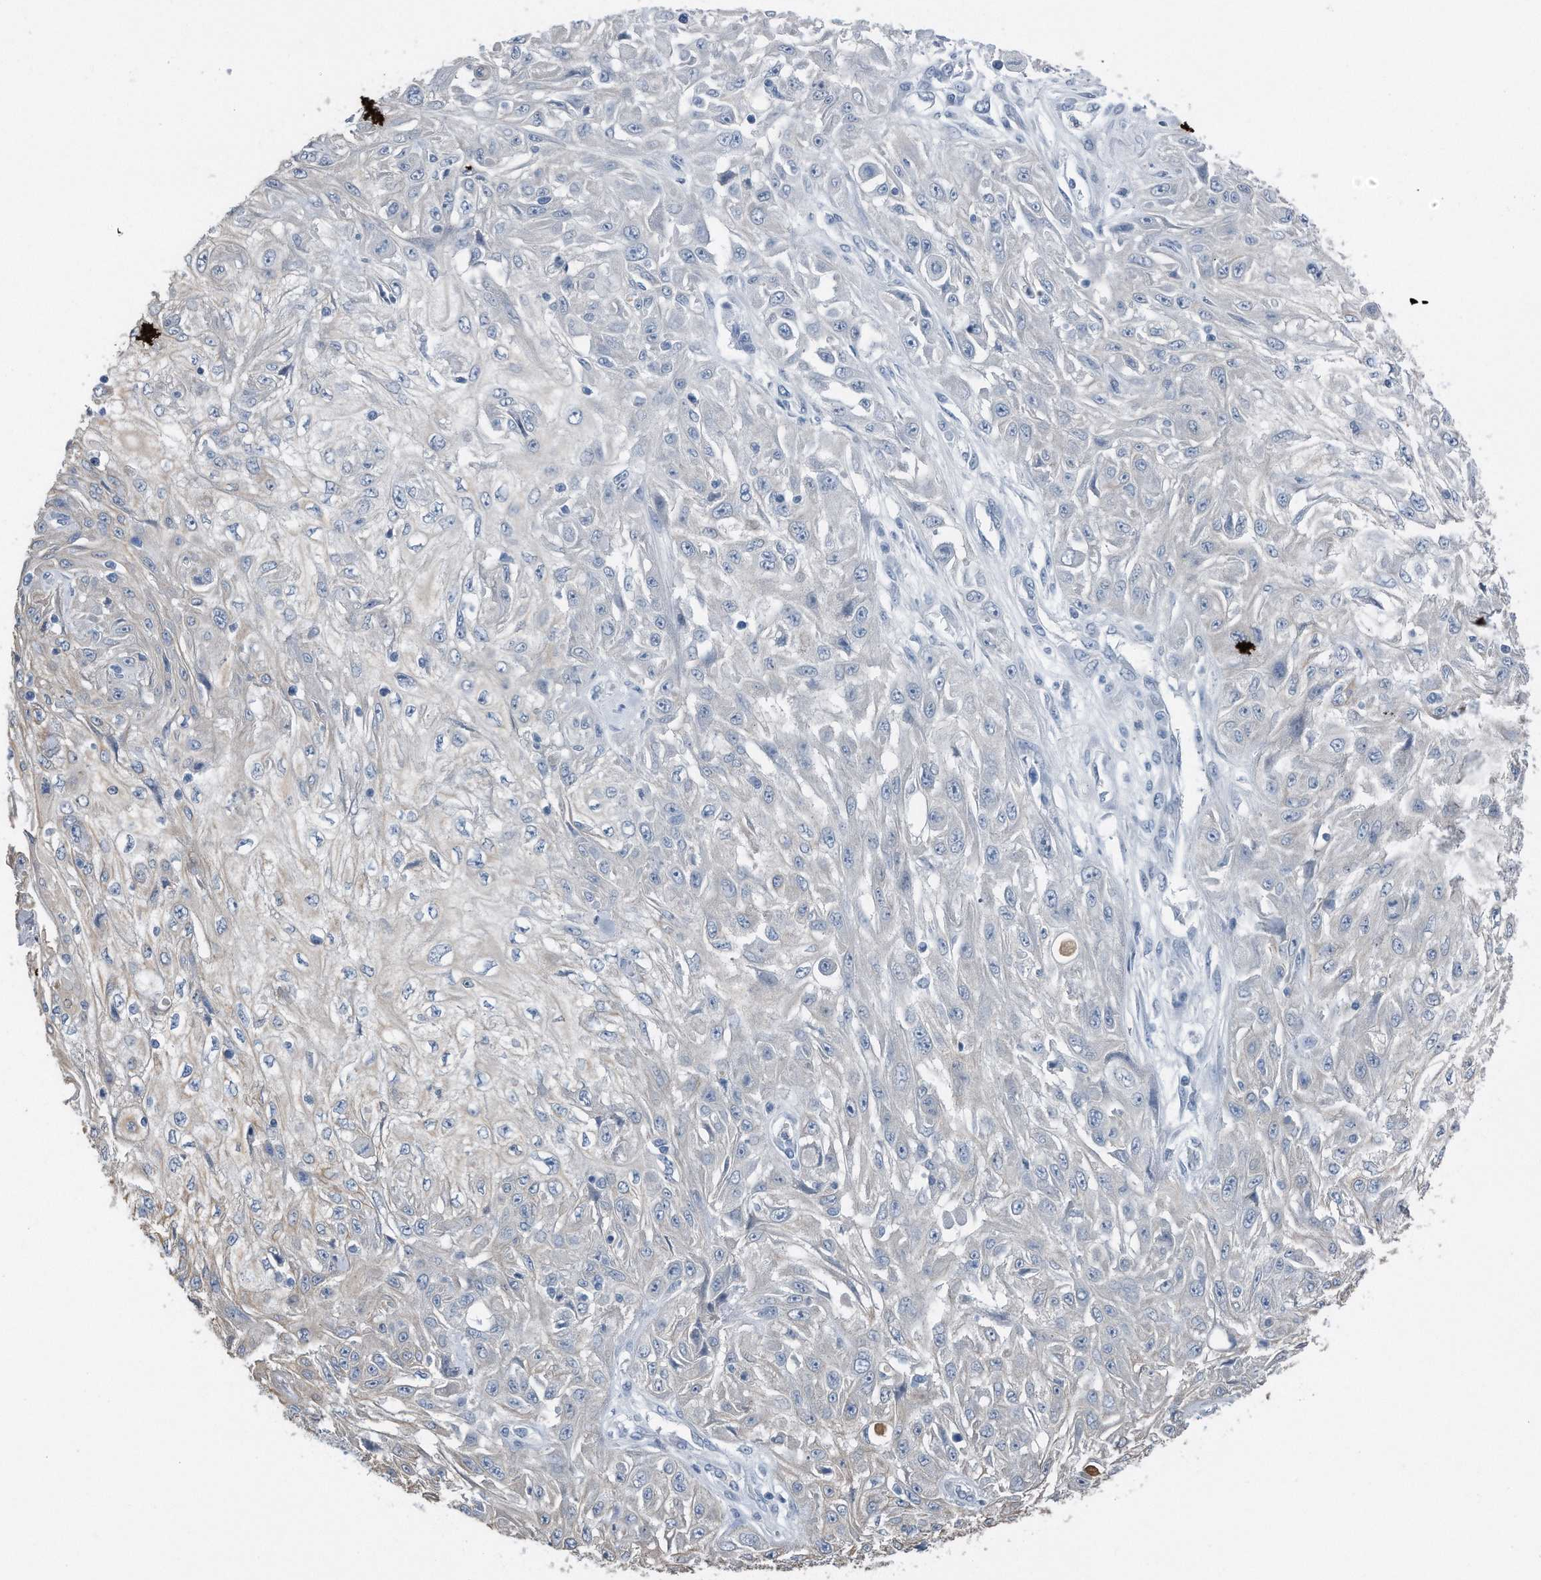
{"staining": {"intensity": "negative", "quantity": "none", "location": "none"}, "tissue": "skin cancer", "cell_type": "Tumor cells", "image_type": "cancer", "snomed": [{"axis": "morphology", "description": "Squamous cell carcinoma, NOS"}, {"axis": "morphology", "description": "Squamous cell carcinoma, metastatic, NOS"}, {"axis": "topography", "description": "Skin"}, {"axis": "topography", "description": "Lymph node"}], "caption": "Tumor cells show no significant protein expression in skin cancer.", "gene": "YRDC", "patient": {"sex": "male", "age": 75}}